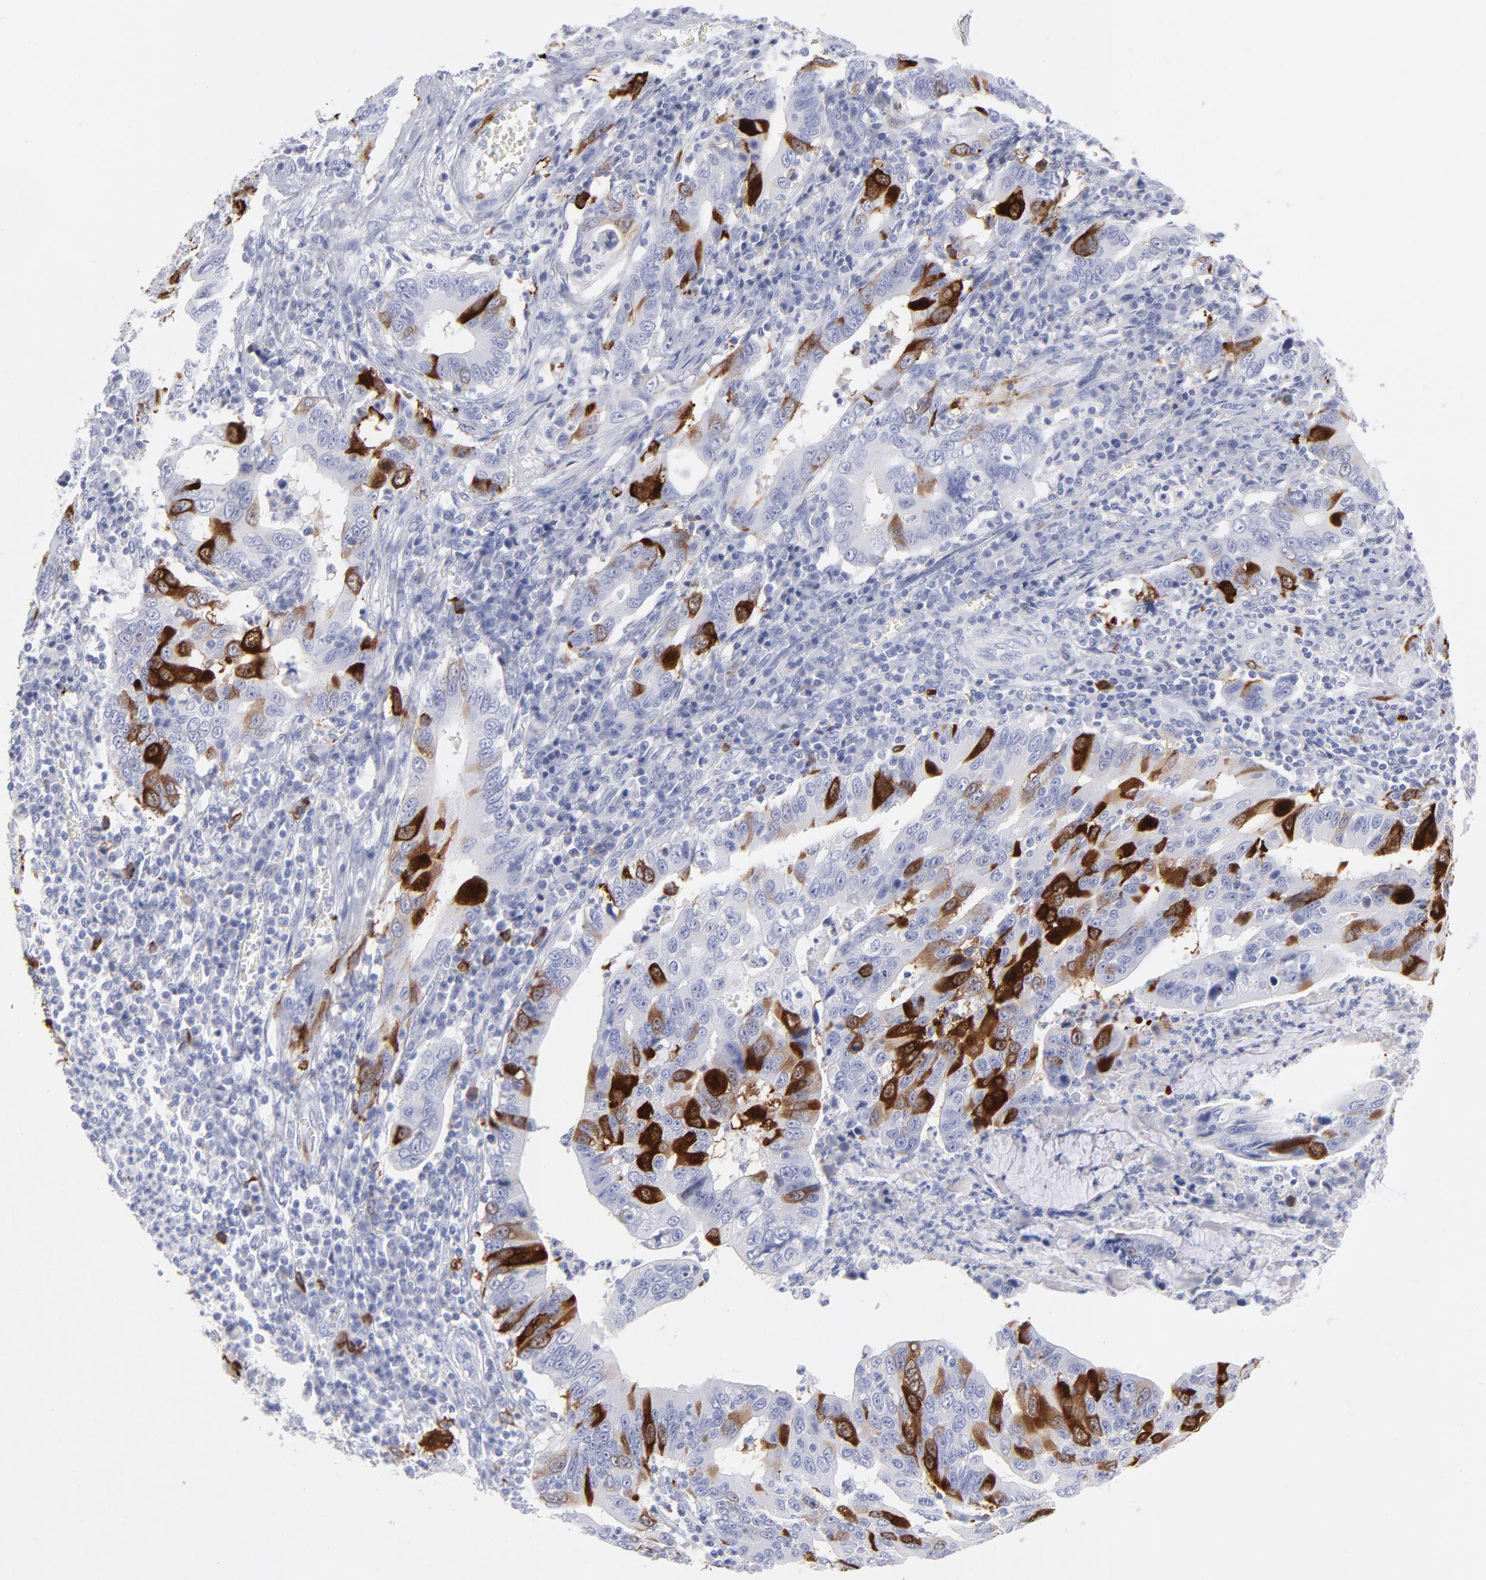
{"staining": {"intensity": "strong", "quantity": "25%-75%", "location": "cytoplasmic/membranous"}, "tissue": "stomach cancer", "cell_type": "Tumor cells", "image_type": "cancer", "snomed": [{"axis": "morphology", "description": "Adenocarcinoma, NOS"}, {"axis": "topography", "description": "Stomach, upper"}], "caption": "Adenocarcinoma (stomach) was stained to show a protein in brown. There is high levels of strong cytoplasmic/membranous expression in about 25%-75% of tumor cells. The staining was performed using DAB (3,3'-diaminobenzidine) to visualize the protein expression in brown, while the nuclei were stained in blue with hematoxylin (Magnification: 20x).", "gene": "CCNB1", "patient": {"sex": "male", "age": 63}}